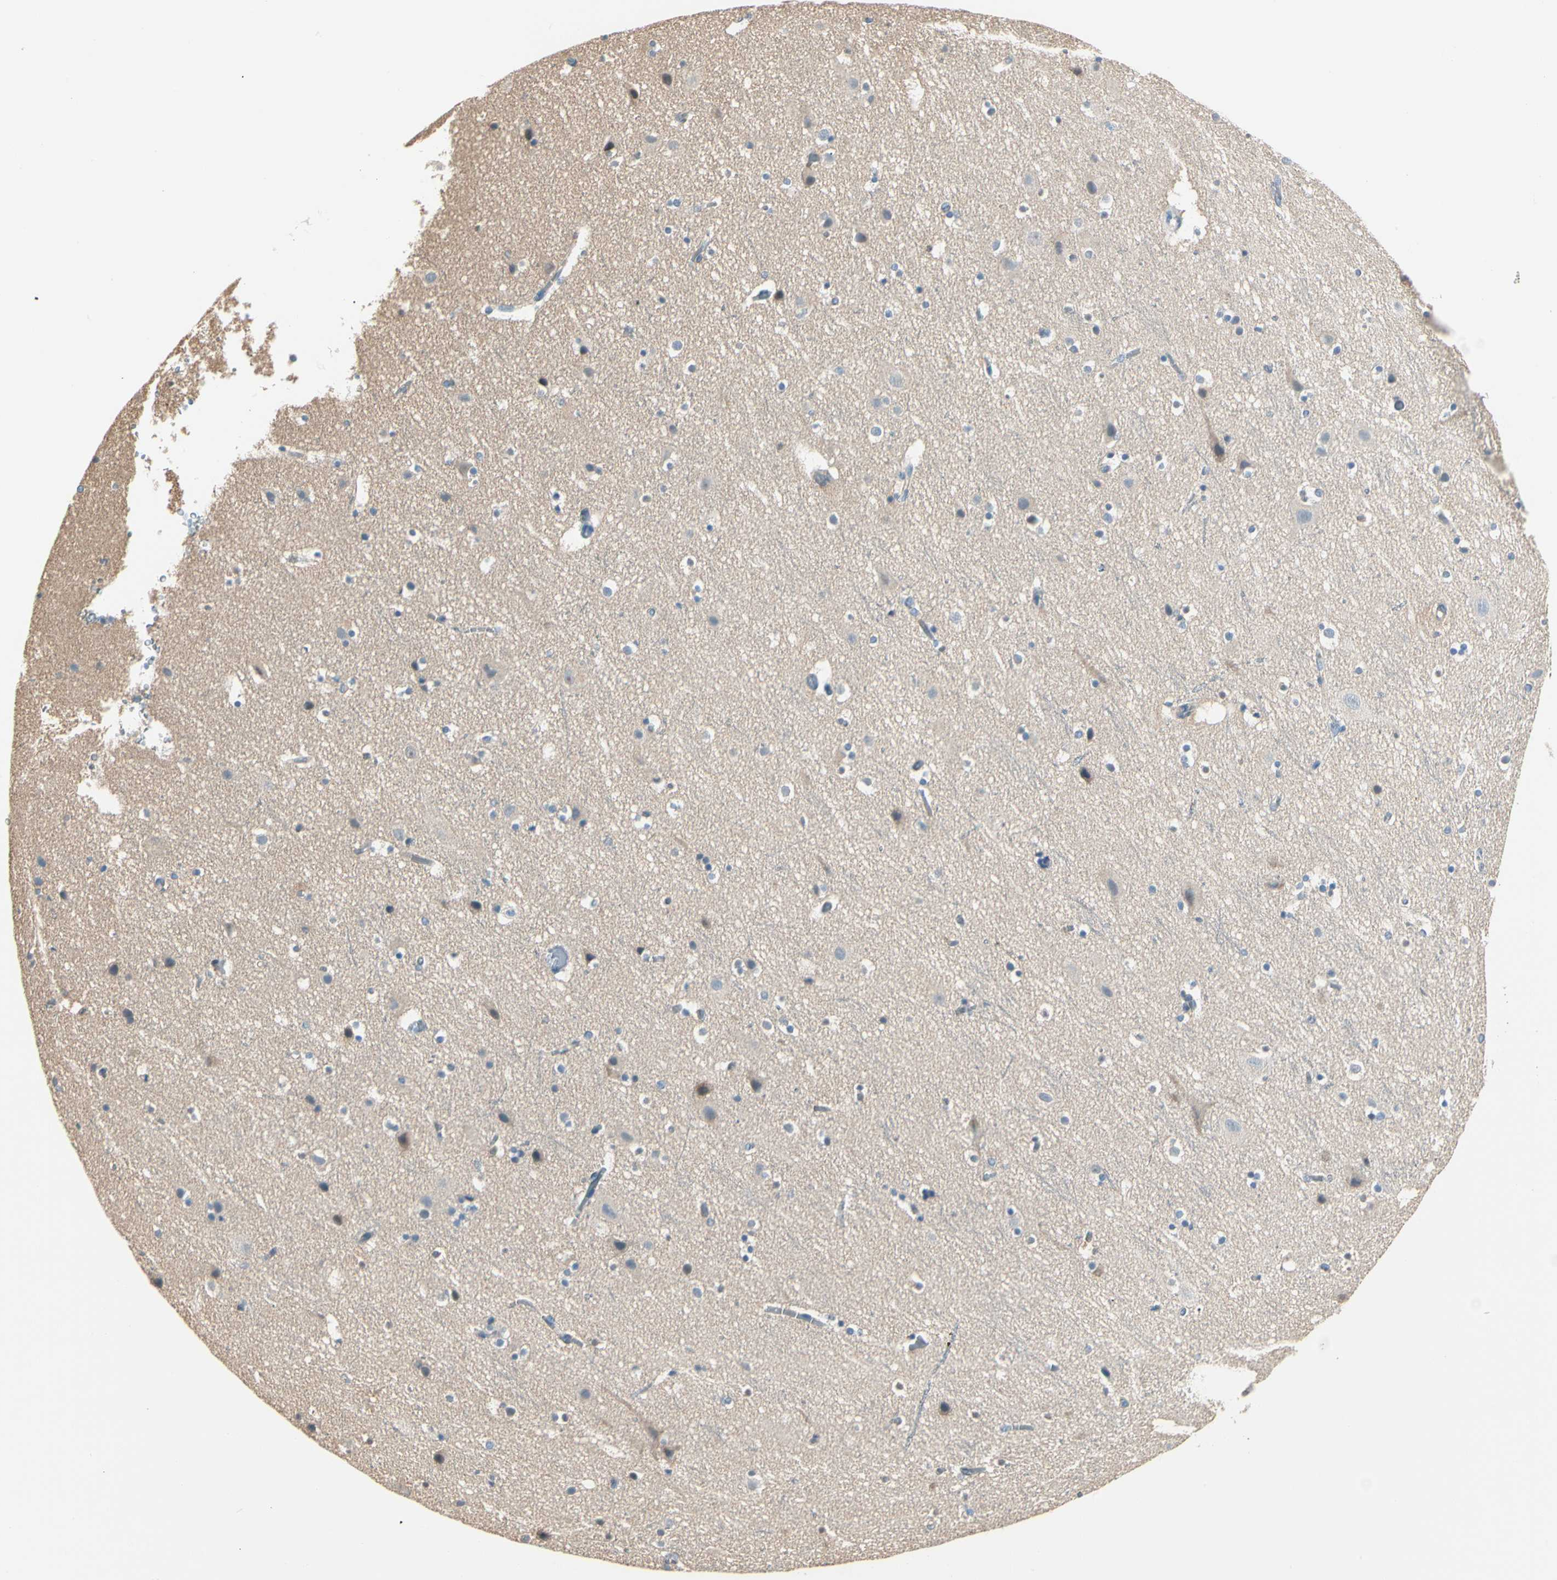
{"staining": {"intensity": "negative", "quantity": "none", "location": "none"}, "tissue": "cerebral cortex", "cell_type": "Endothelial cells", "image_type": "normal", "snomed": [{"axis": "morphology", "description": "Normal tissue, NOS"}, {"axis": "topography", "description": "Cerebral cortex"}], "caption": "Protein analysis of unremarkable cerebral cortex reveals no significant expression in endothelial cells.", "gene": "DUSP12", "patient": {"sex": "male", "age": 45}}